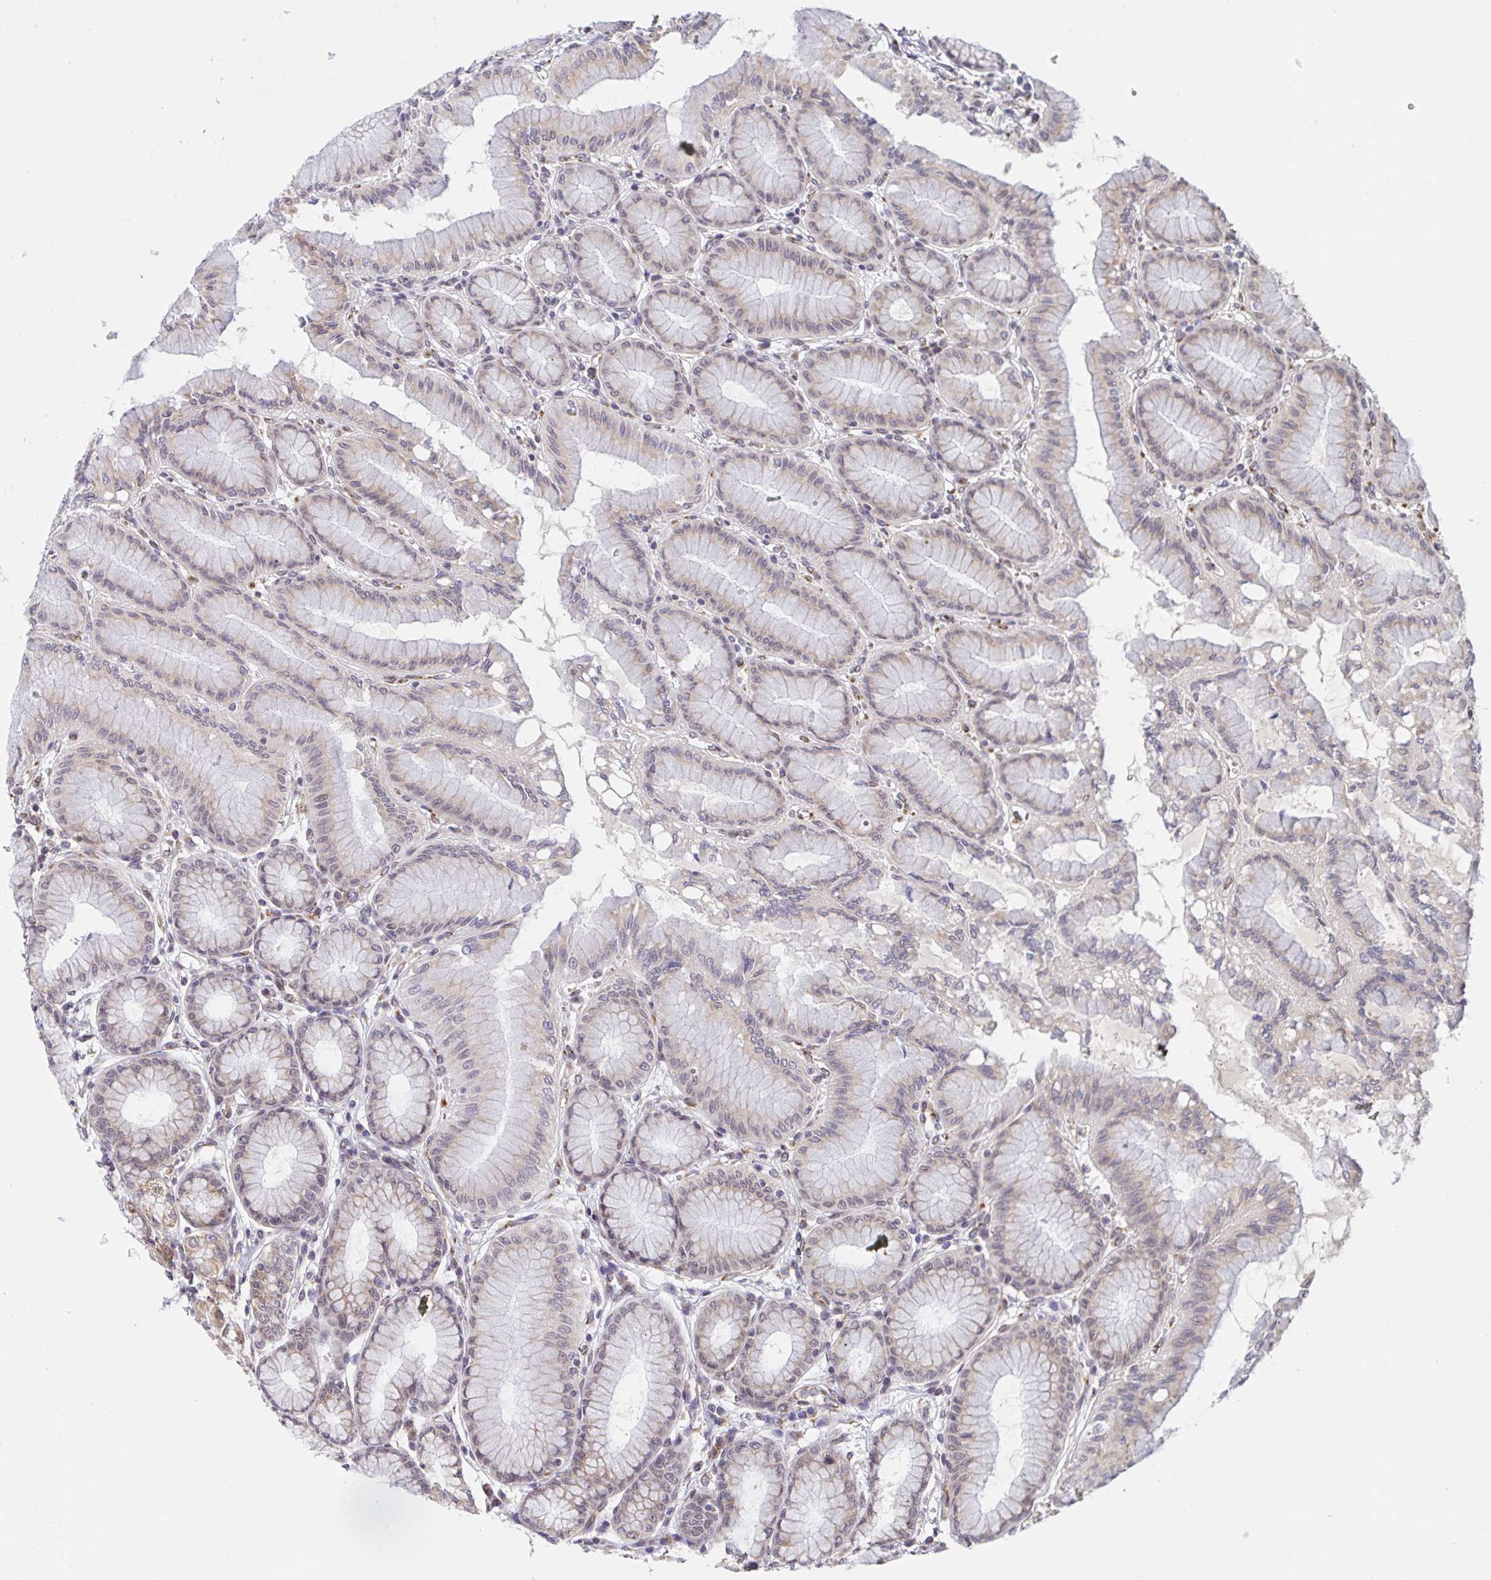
{"staining": {"intensity": "moderate", "quantity": "<25%", "location": "cytoplasmic/membranous"}, "tissue": "stomach", "cell_type": "Glandular cells", "image_type": "normal", "snomed": [{"axis": "morphology", "description": "Normal tissue, NOS"}, {"axis": "topography", "description": "Stomach"}, {"axis": "topography", "description": "Stomach, lower"}], "caption": "The histopathology image demonstrates immunohistochemical staining of normal stomach. There is moderate cytoplasmic/membranous positivity is seen in about <25% of glandular cells.", "gene": "ATP5MJ", "patient": {"sex": "male", "age": 76}}